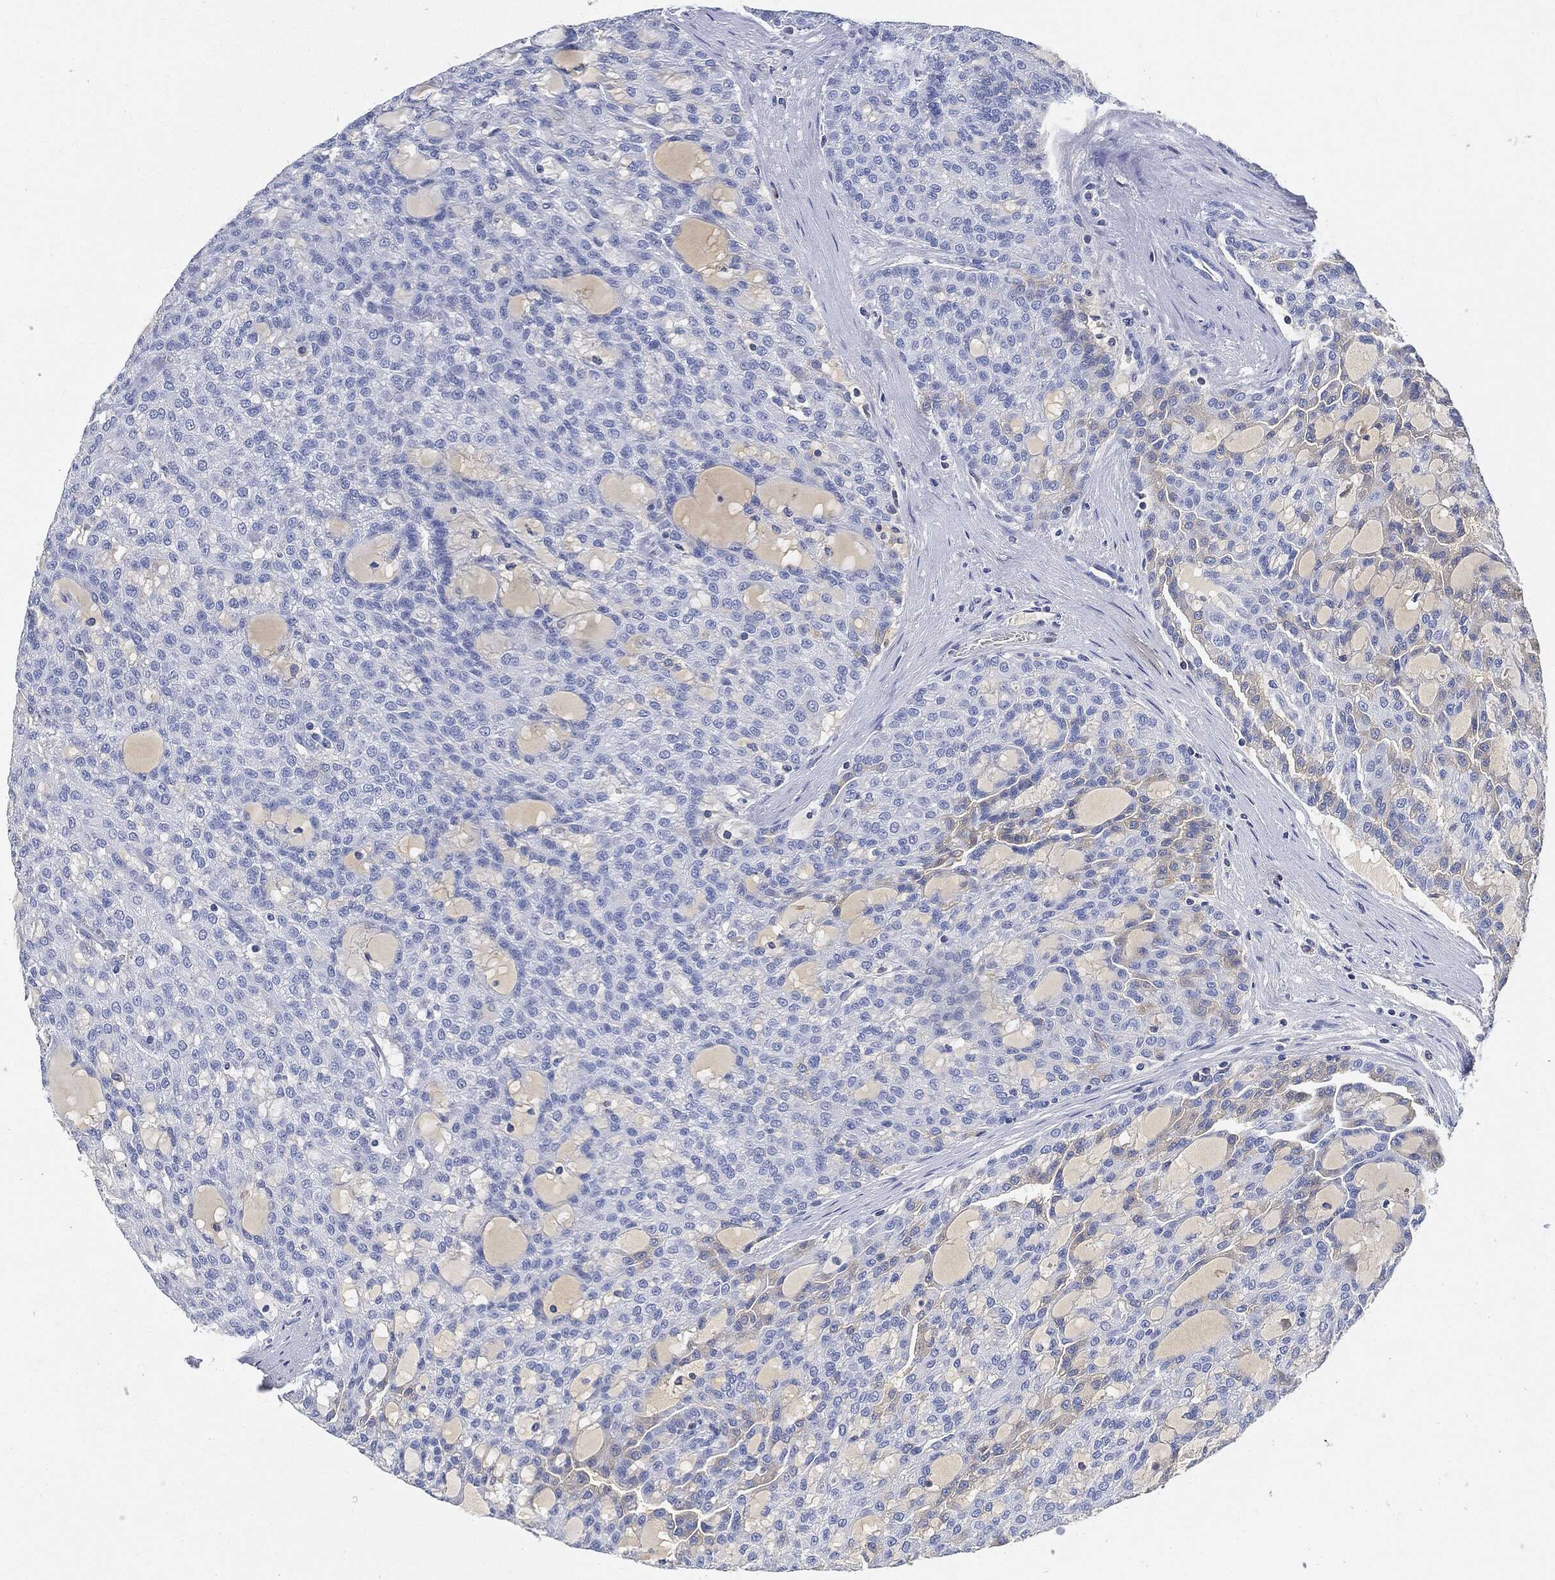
{"staining": {"intensity": "negative", "quantity": "none", "location": "none"}, "tissue": "renal cancer", "cell_type": "Tumor cells", "image_type": "cancer", "snomed": [{"axis": "morphology", "description": "Adenocarcinoma, NOS"}, {"axis": "topography", "description": "Kidney"}], "caption": "Human renal adenocarcinoma stained for a protein using IHC demonstrates no staining in tumor cells.", "gene": "IGLV6-57", "patient": {"sex": "male", "age": 63}}